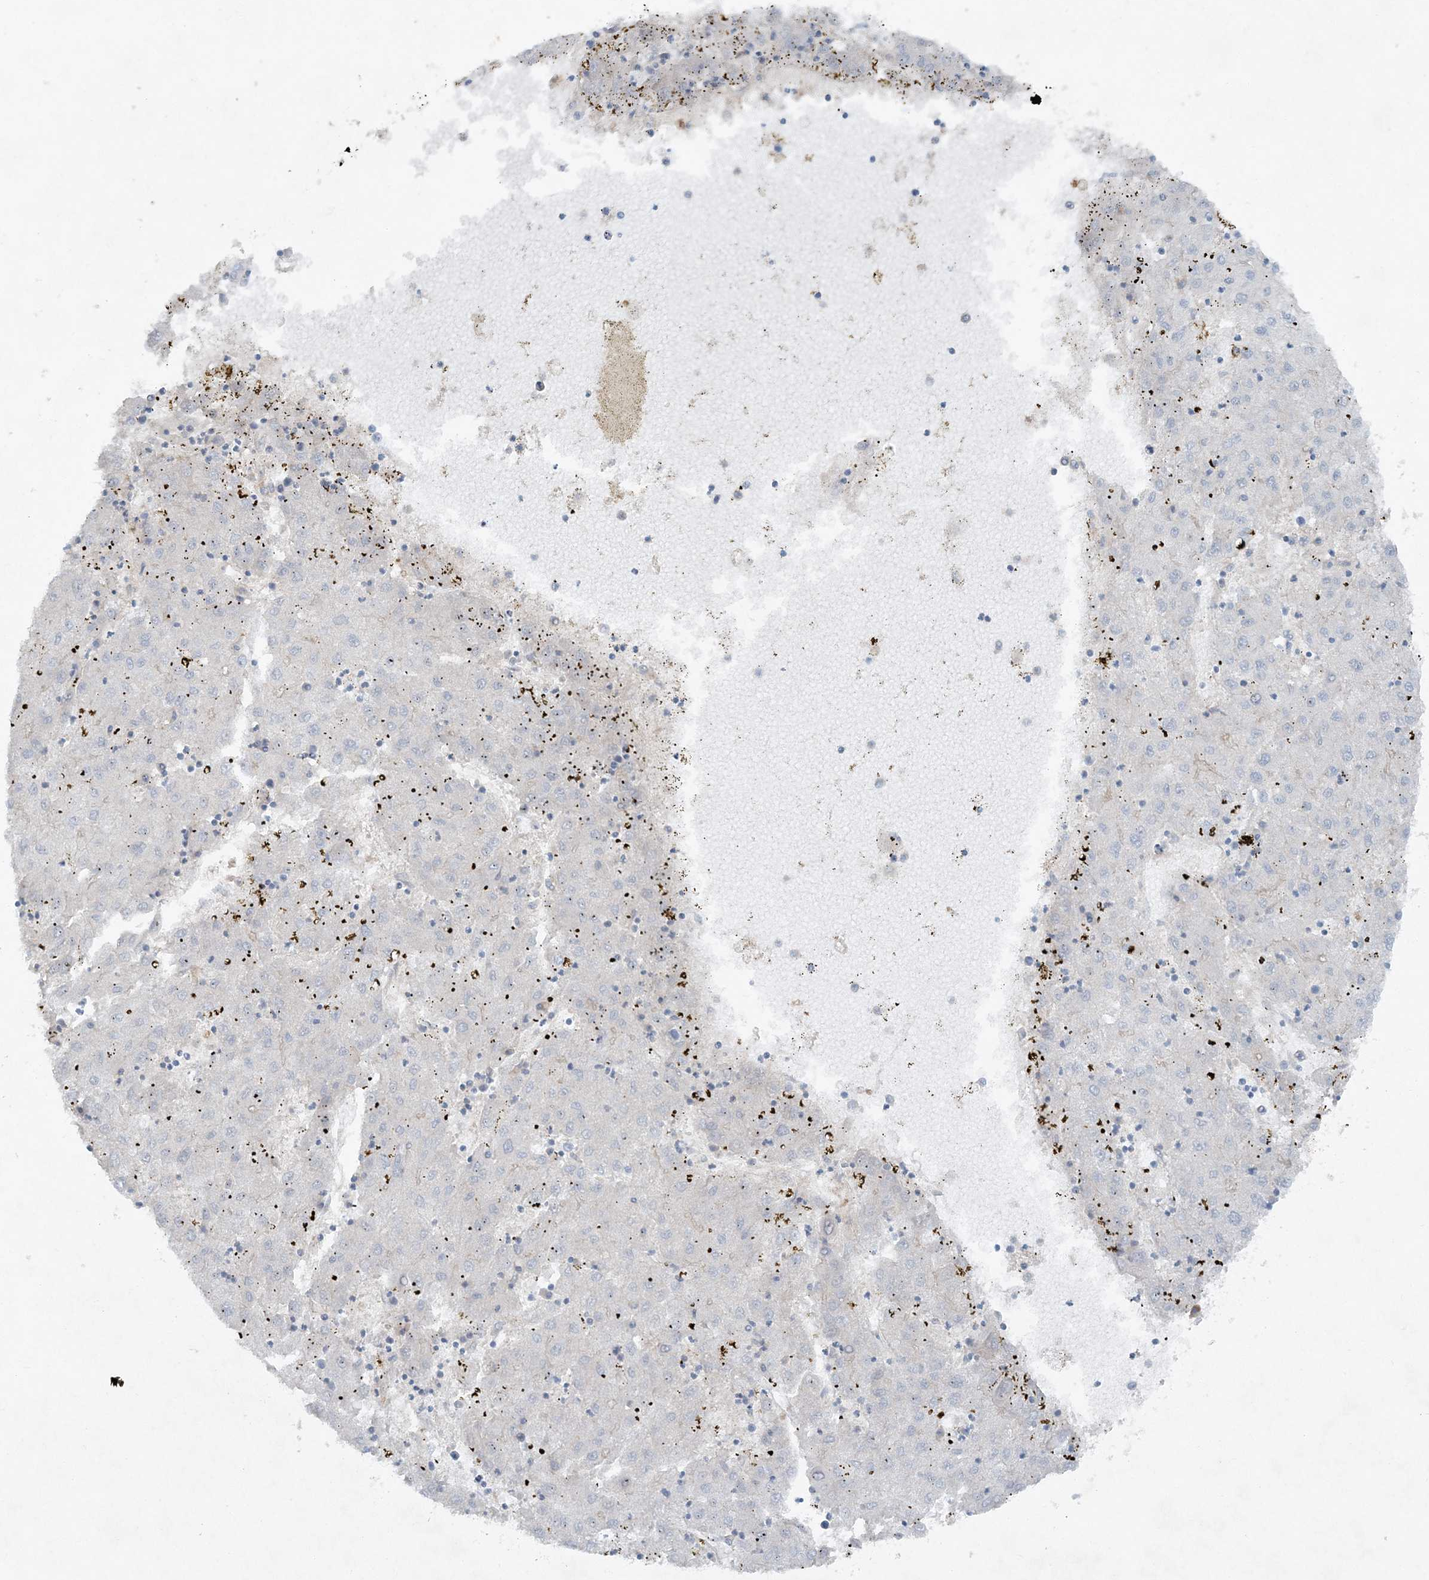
{"staining": {"intensity": "negative", "quantity": "none", "location": "none"}, "tissue": "liver cancer", "cell_type": "Tumor cells", "image_type": "cancer", "snomed": [{"axis": "morphology", "description": "Carcinoma, Hepatocellular, NOS"}, {"axis": "topography", "description": "Liver"}], "caption": "DAB immunohistochemical staining of hepatocellular carcinoma (liver) demonstrates no significant expression in tumor cells.", "gene": "ATP11A", "patient": {"sex": "male", "age": 72}}